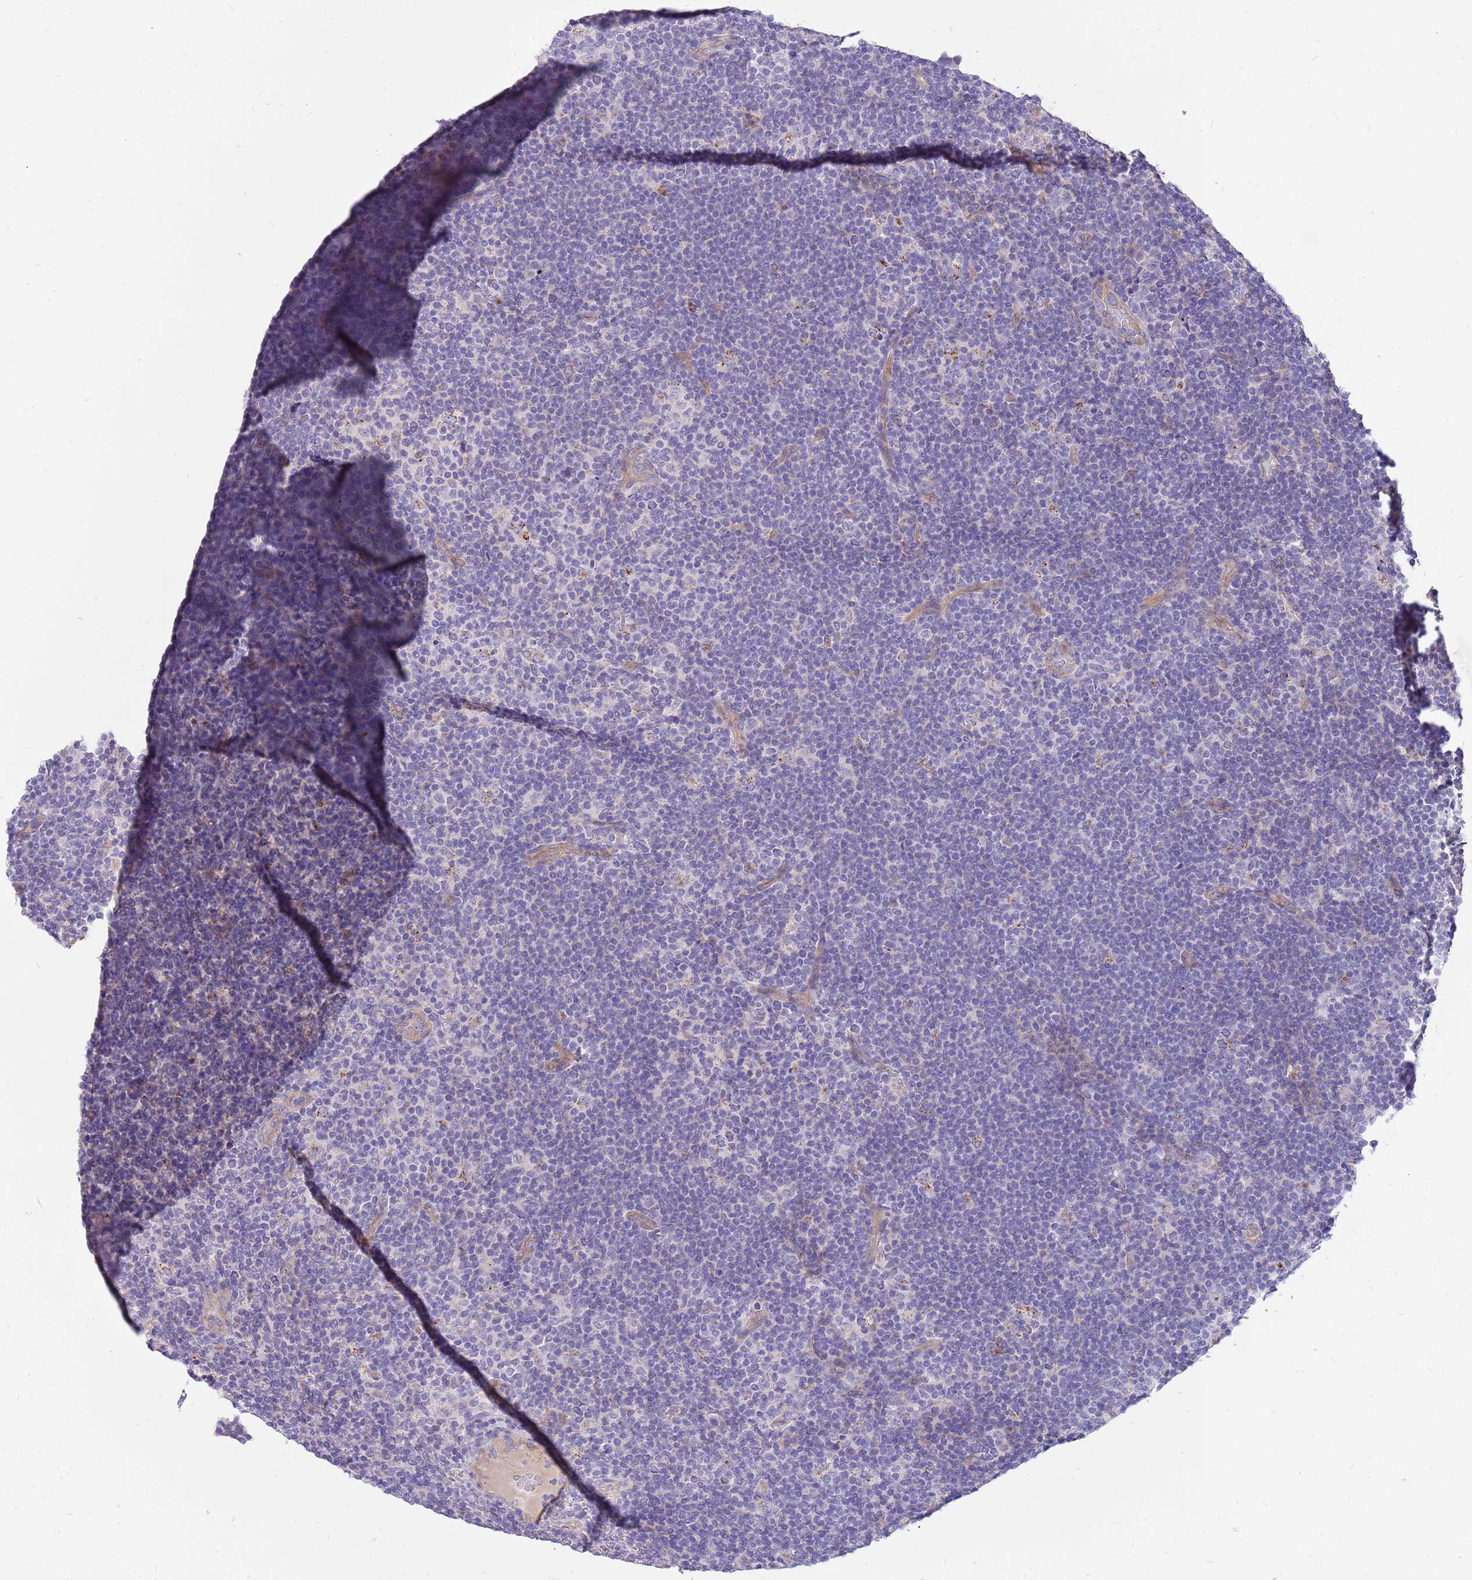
{"staining": {"intensity": "negative", "quantity": "none", "location": "none"}, "tissue": "lymphoma", "cell_type": "Tumor cells", "image_type": "cancer", "snomed": [{"axis": "morphology", "description": "Hodgkin's disease, NOS"}, {"axis": "topography", "description": "Lymph node"}], "caption": "Immunohistochemistry micrograph of neoplastic tissue: human Hodgkin's disease stained with DAB (3,3'-diaminobenzidine) demonstrates no significant protein positivity in tumor cells.", "gene": "NTN4", "patient": {"sex": "female", "age": 57}}